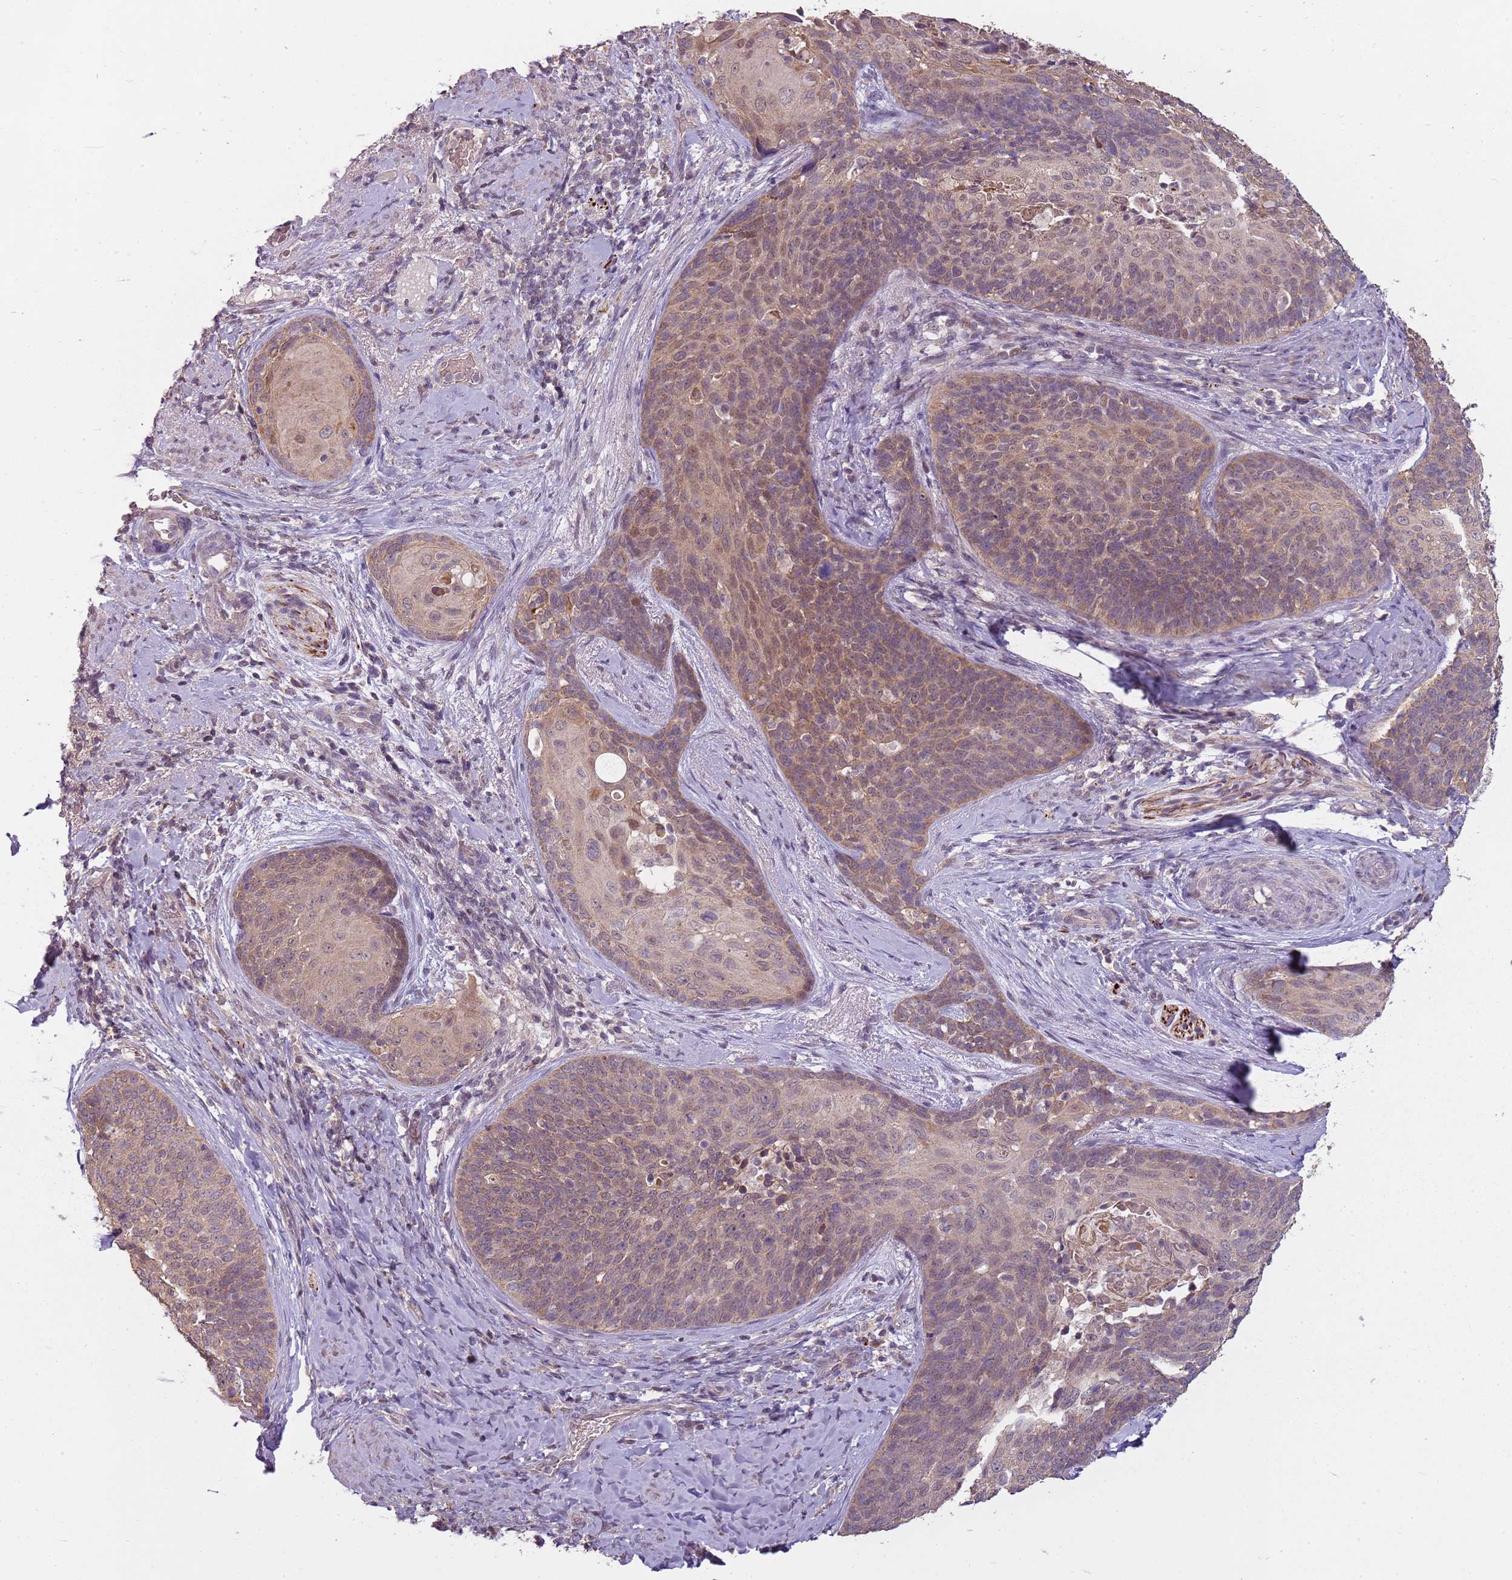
{"staining": {"intensity": "moderate", "quantity": "<25%", "location": "nuclear"}, "tissue": "cervical cancer", "cell_type": "Tumor cells", "image_type": "cancer", "snomed": [{"axis": "morphology", "description": "Squamous cell carcinoma, NOS"}, {"axis": "topography", "description": "Cervix"}], "caption": "This is a histology image of immunohistochemistry staining of cervical cancer, which shows moderate staining in the nuclear of tumor cells.", "gene": "TEKT4", "patient": {"sex": "female", "age": 50}}